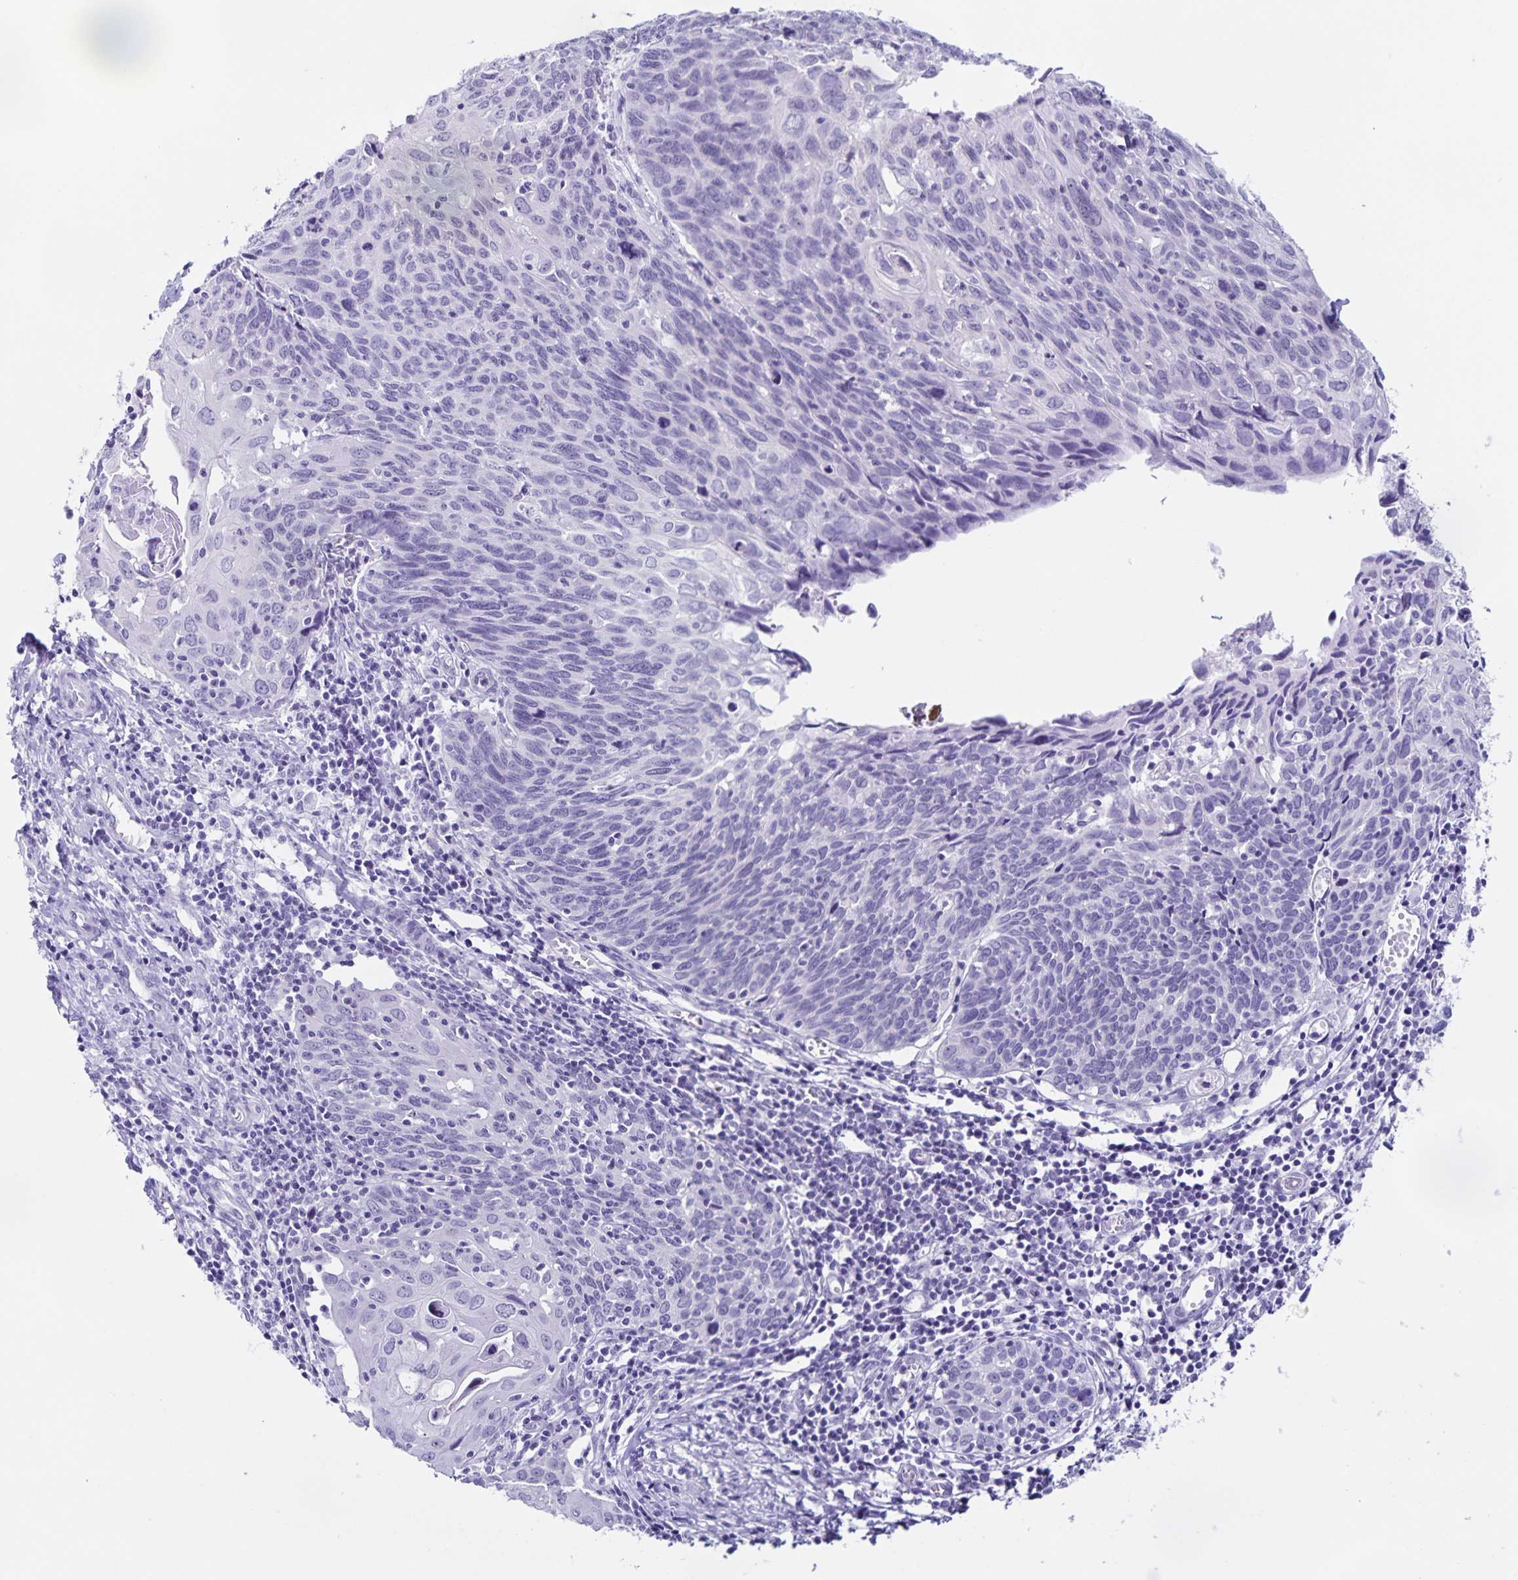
{"staining": {"intensity": "negative", "quantity": "none", "location": "none"}, "tissue": "cervical cancer", "cell_type": "Tumor cells", "image_type": "cancer", "snomed": [{"axis": "morphology", "description": "Squamous cell carcinoma, NOS"}, {"axis": "topography", "description": "Cervix"}], "caption": "IHC of cervical cancer (squamous cell carcinoma) shows no staining in tumor cells. Brightfield microscopy of IHC stained with DAB (brown) and hematoxylin (blue), captured at high magnification.", "gene": "FAM170A", "patient": {"sex": "female", "age": 39}}